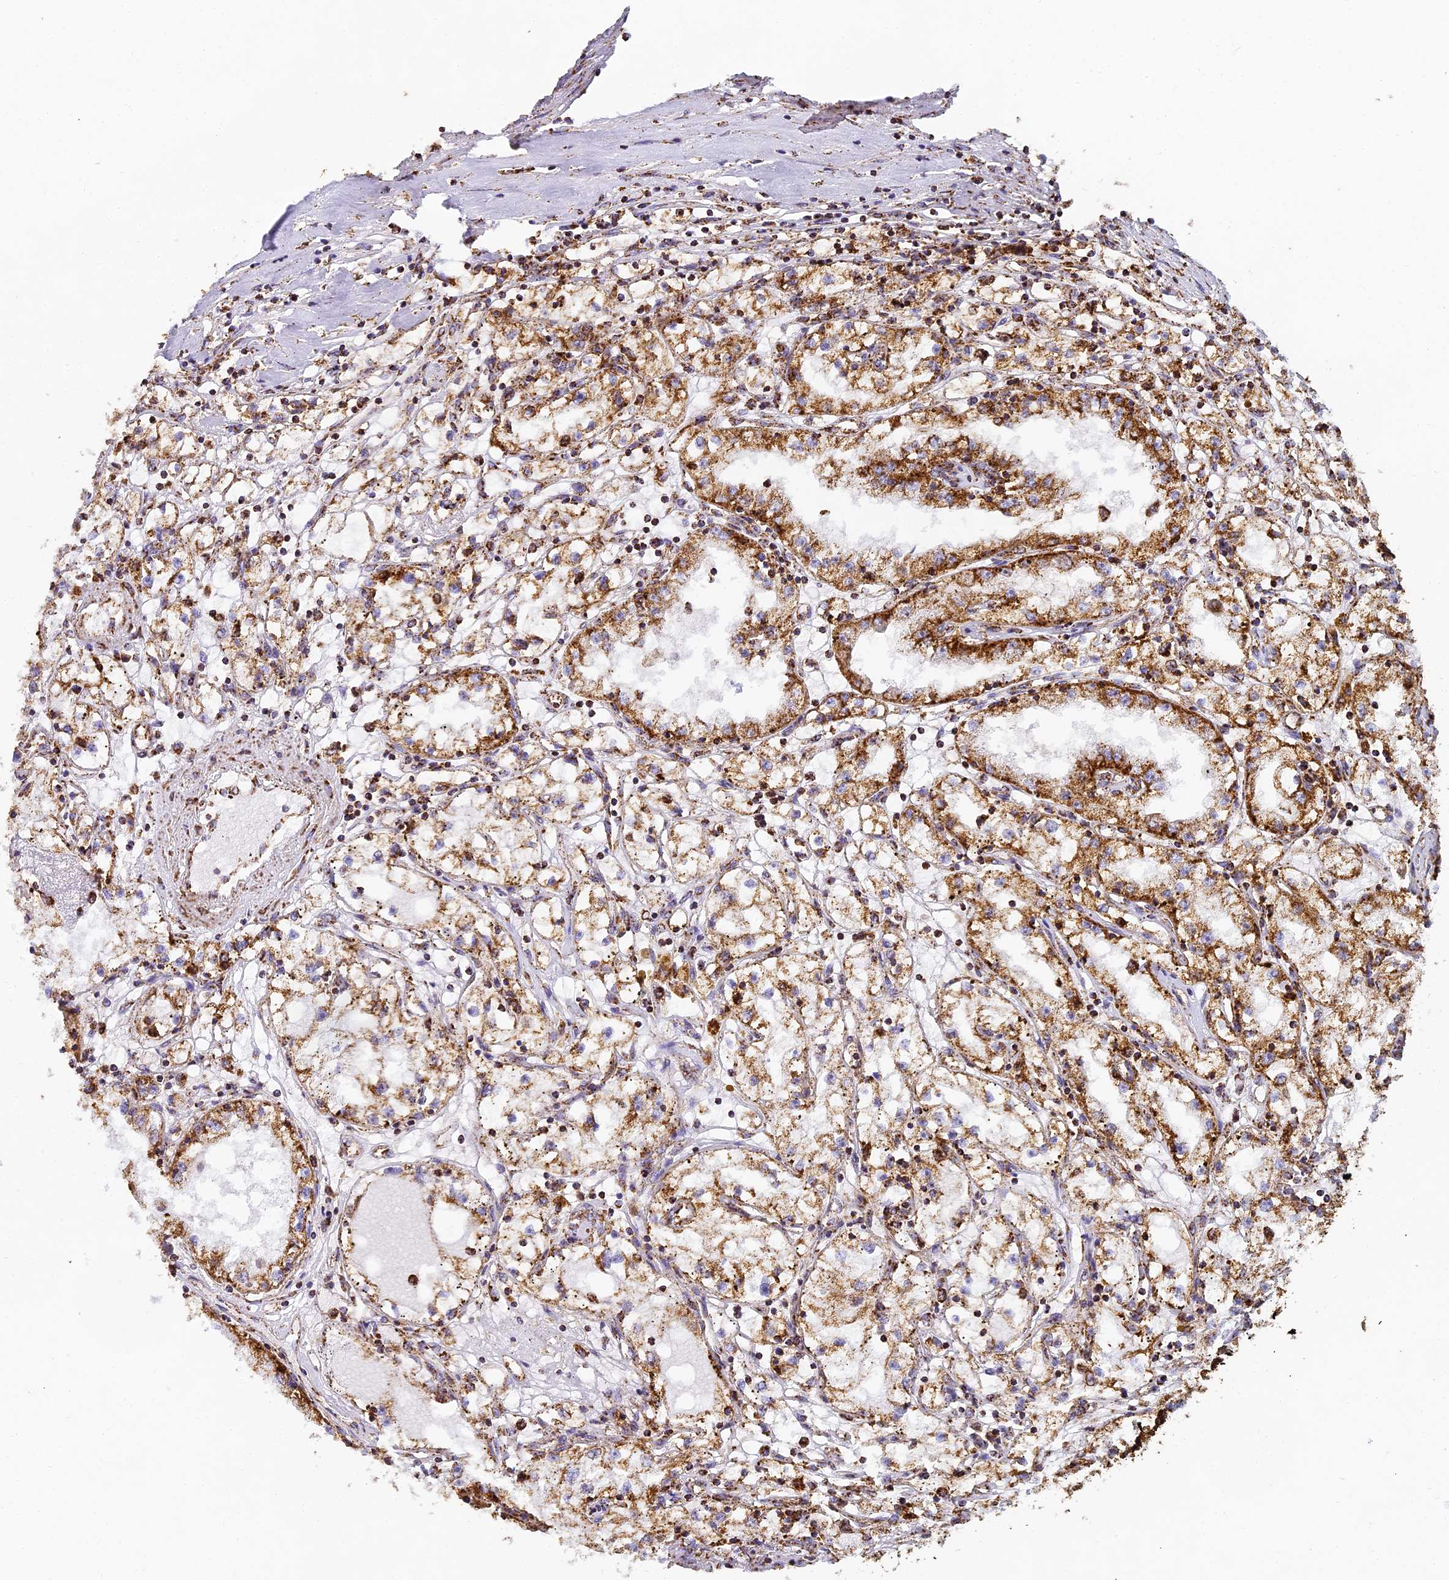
{"staining": {"intensity": "moderate", "quantity": ">75%", "location": "cytoplasmic/membranous"}, "tissue": "renal cancer", "cell_type": "Tumor cells", "image_type": "cancer", "snomed": [{"axis": "morphology", "description": "Adenocarcinoma, NOS"}, {"axis": "topography", "description": "Kidney"}], "caption": "Renal adenocarcinoma stained with a brown dye exhibits moderate cytoplasmic/membranous positive staining in approximately >75% of tumor cells.", "gene": "STK17A", "patient": {"sex": "male", "age": 56}}